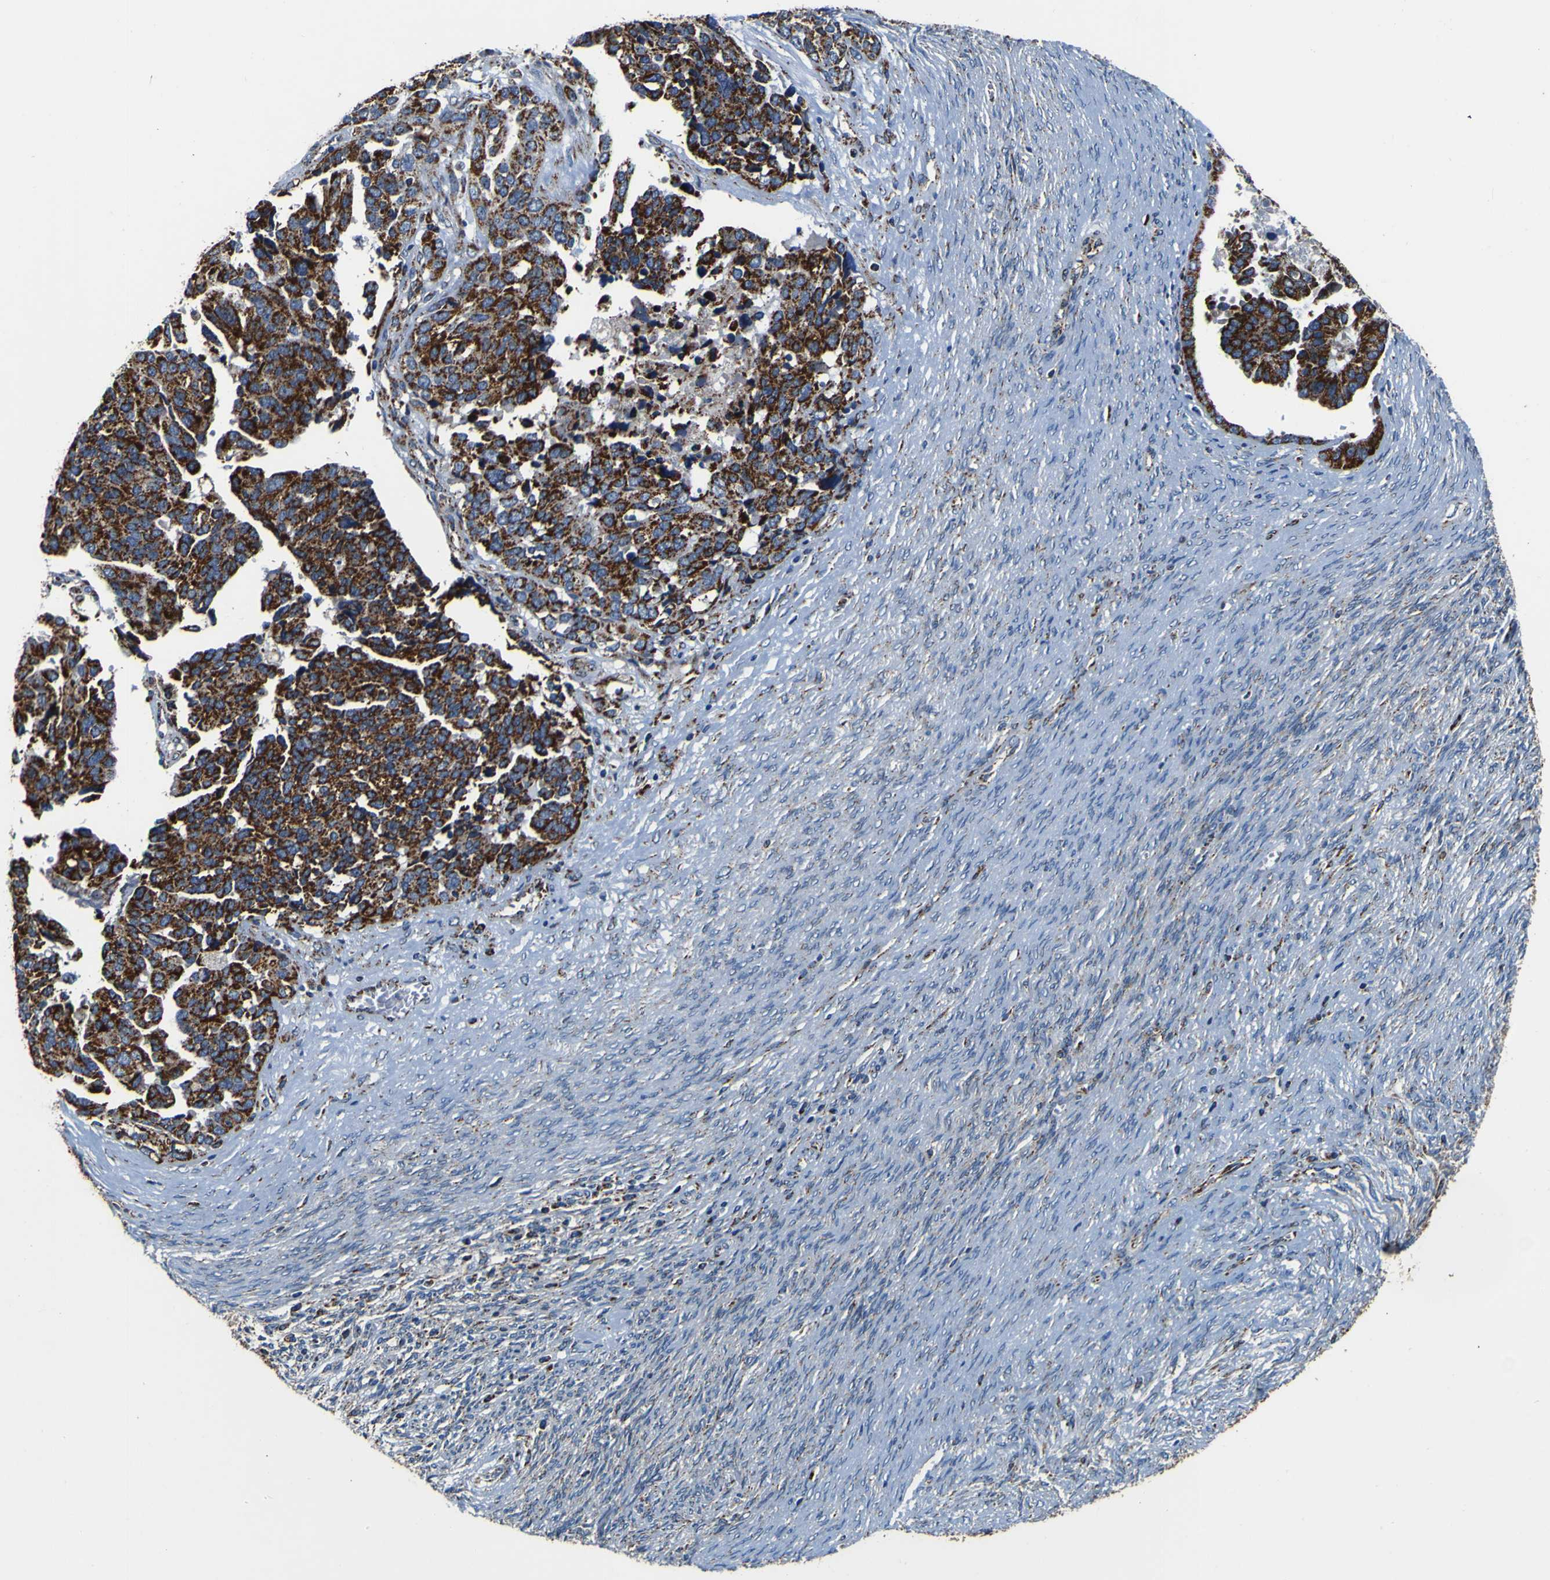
{"staining": {"intensity": "strong", "quantity": ">75%", "location": "cytoplasmic/membranous"}, "tissue": "ovarian cancer", "cell_type": "Tumor cells", "image_type": "cancer", "snomed": [{"axis": "morphology", "description": "Cystadenocarcinoma, serous, NOS"}, {"axis": "topography", "description": "Ovary"}], "caption": "A brown stain labels strong cytoplasmic/membranous positivity of a protein in ovarian serous cystadenocarcinoma tumor cells.", "gene": "PTRH2", "patient": {"sex": "female", "age": 44}}